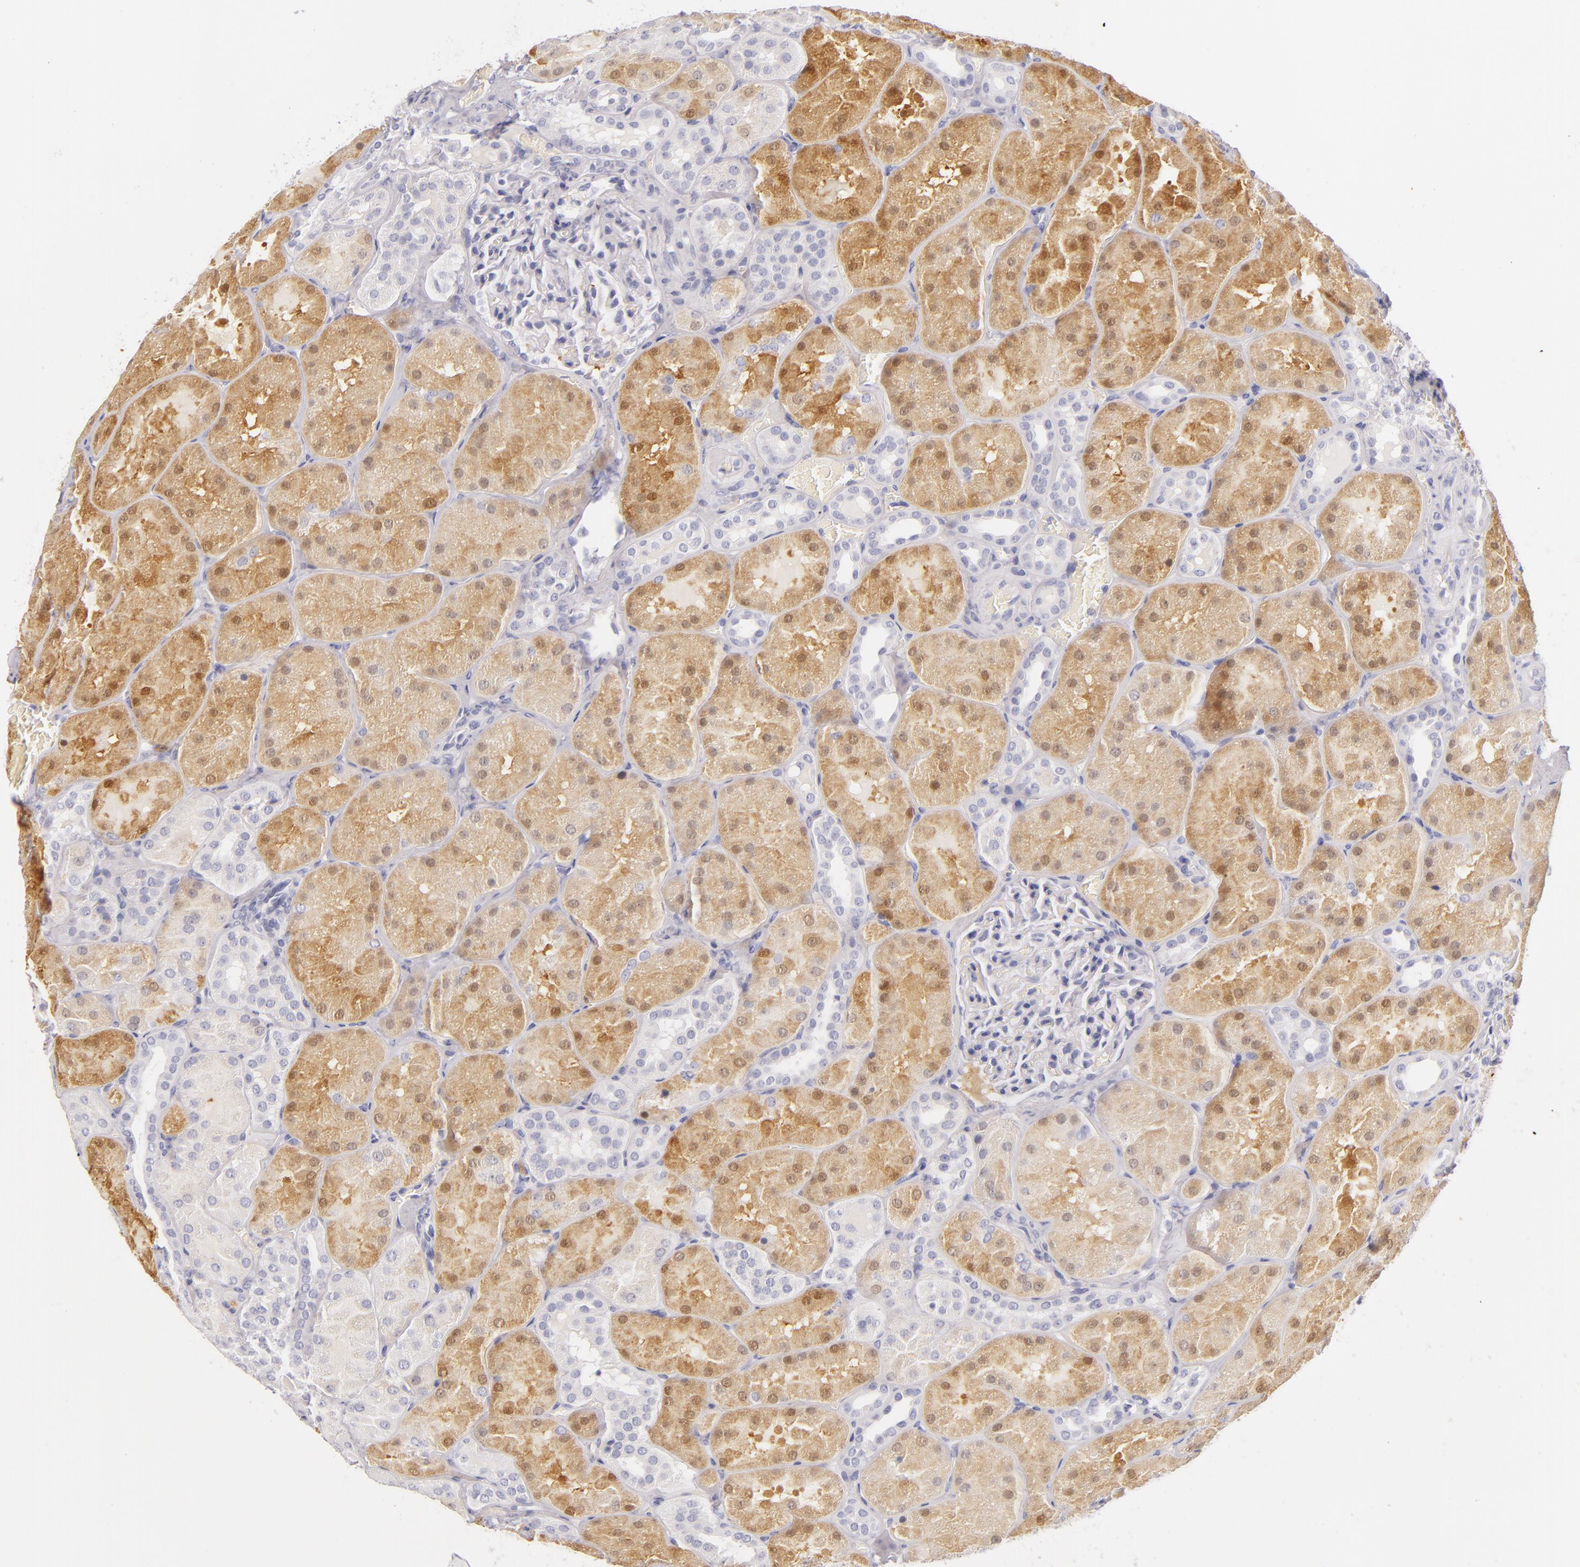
{"staining": {"intensity": "negative", "quantity": "none", "location": "none"}, "tissue": "kidney", "cell_type": "Cells in glomeruli", "image_type": "normal", "snomed": [{"axis": "morphology", "description": "Normal tissue, NOS"}, {"axis": "topography", "description": "Kidney"}], "caption": "IHC histopathology image of normal kidney: kidney stained with DAB (3,3'-diaminobenzidine) reveals no significant protein staining in cells in glomeruli.", "gene": "FABP1", "patient": {"sex": "male", "age": 28}}